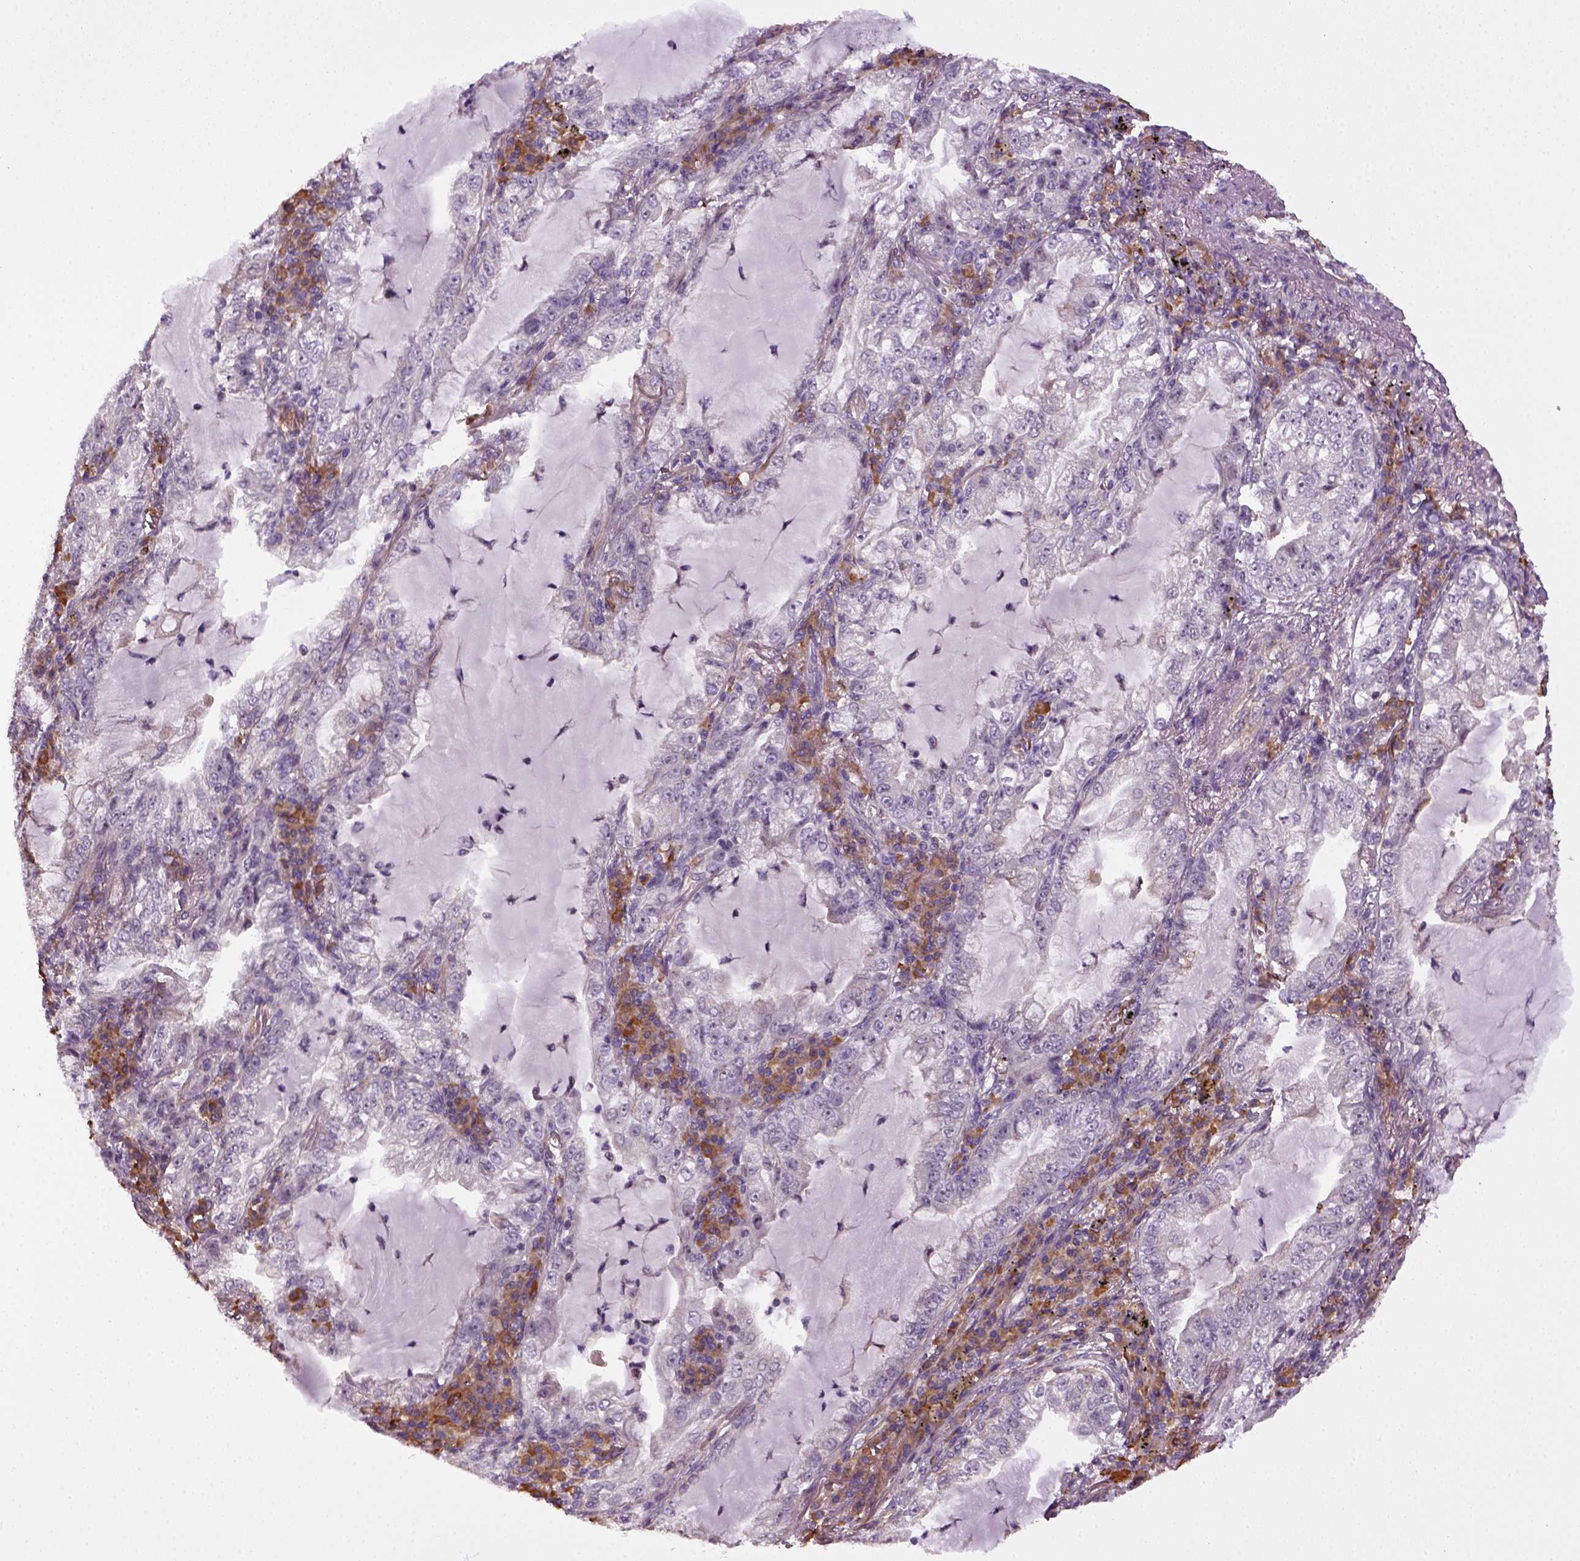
{"staining": {"intensity": "negative", "quantity": "none", "location": "none"}, "tissue": "lung cancer", "cell_type": "Tumor cells", "image_type": "cancer", "snomed": [{"axis": "morphology", "description": "Adenocarcinoma, NOS"}, {"axis": "topography", "description": "Lung"}], "caption": "Lung adenocarcinoma stained for a protein using immunohistochemistry exhibits no positivity tumor cells.", "gene": "TPRG1", "patient": {"sex": "female", "age": 73}}